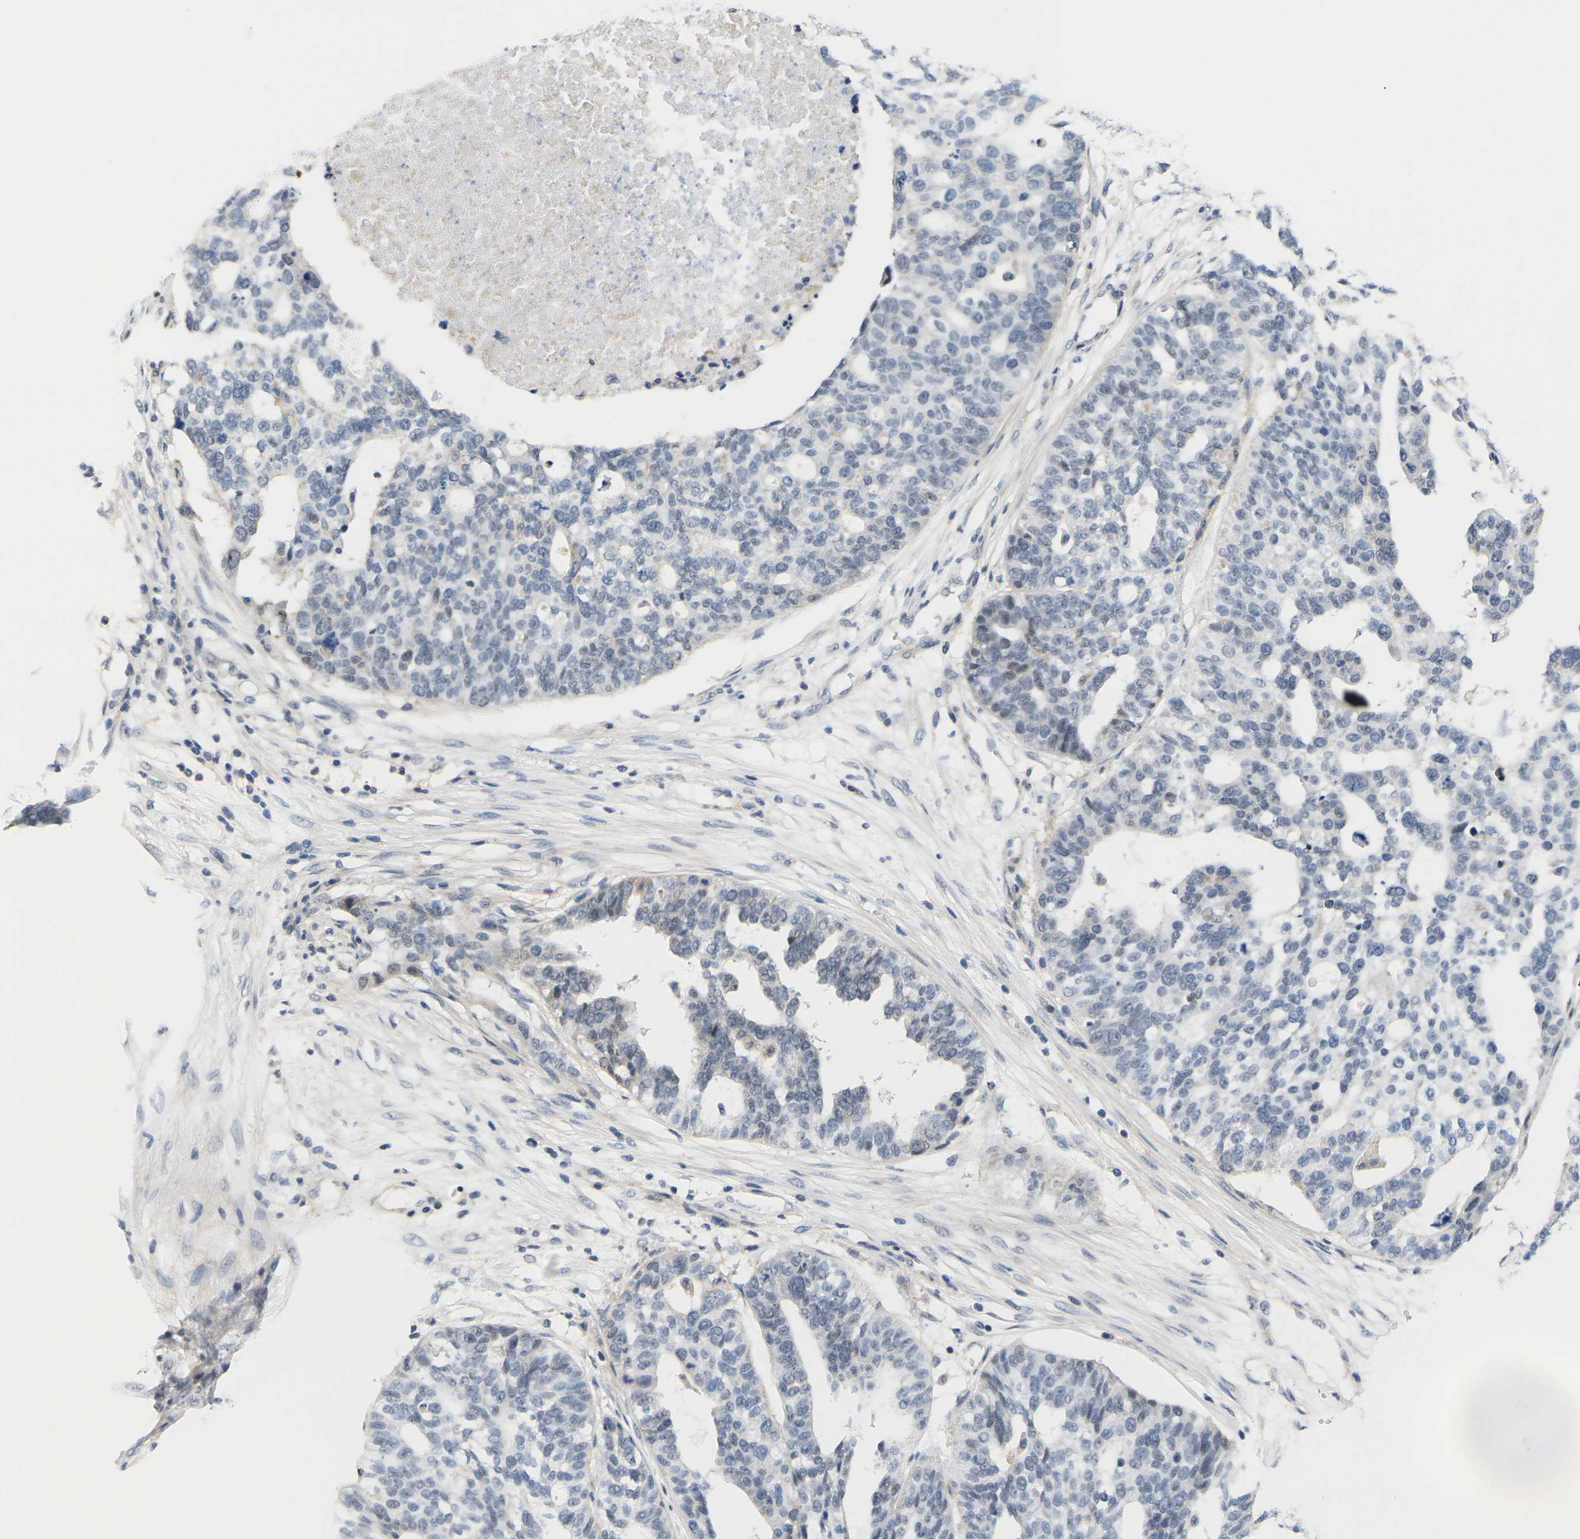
{"staining": {"intensity": "negative", "quantity": "none", "location": "none"}, "tissue": "ovarian cancer", "cell_type": "Tumor cells", "image_type": "cancer", "snomed": [{"axis": "morphology", "description": "Cystadenocarcinoma, serous, NOS"}, {"axis": "topography", "description": "Ovary"}], "caption": "A micrograph of ovarian cancer (serous cystadenocarcinoma) stained for a protein demonstrates no brown staining in tumor cells.", "gene": "OTOF", "patient": {"sex": "female", "age": 59}}